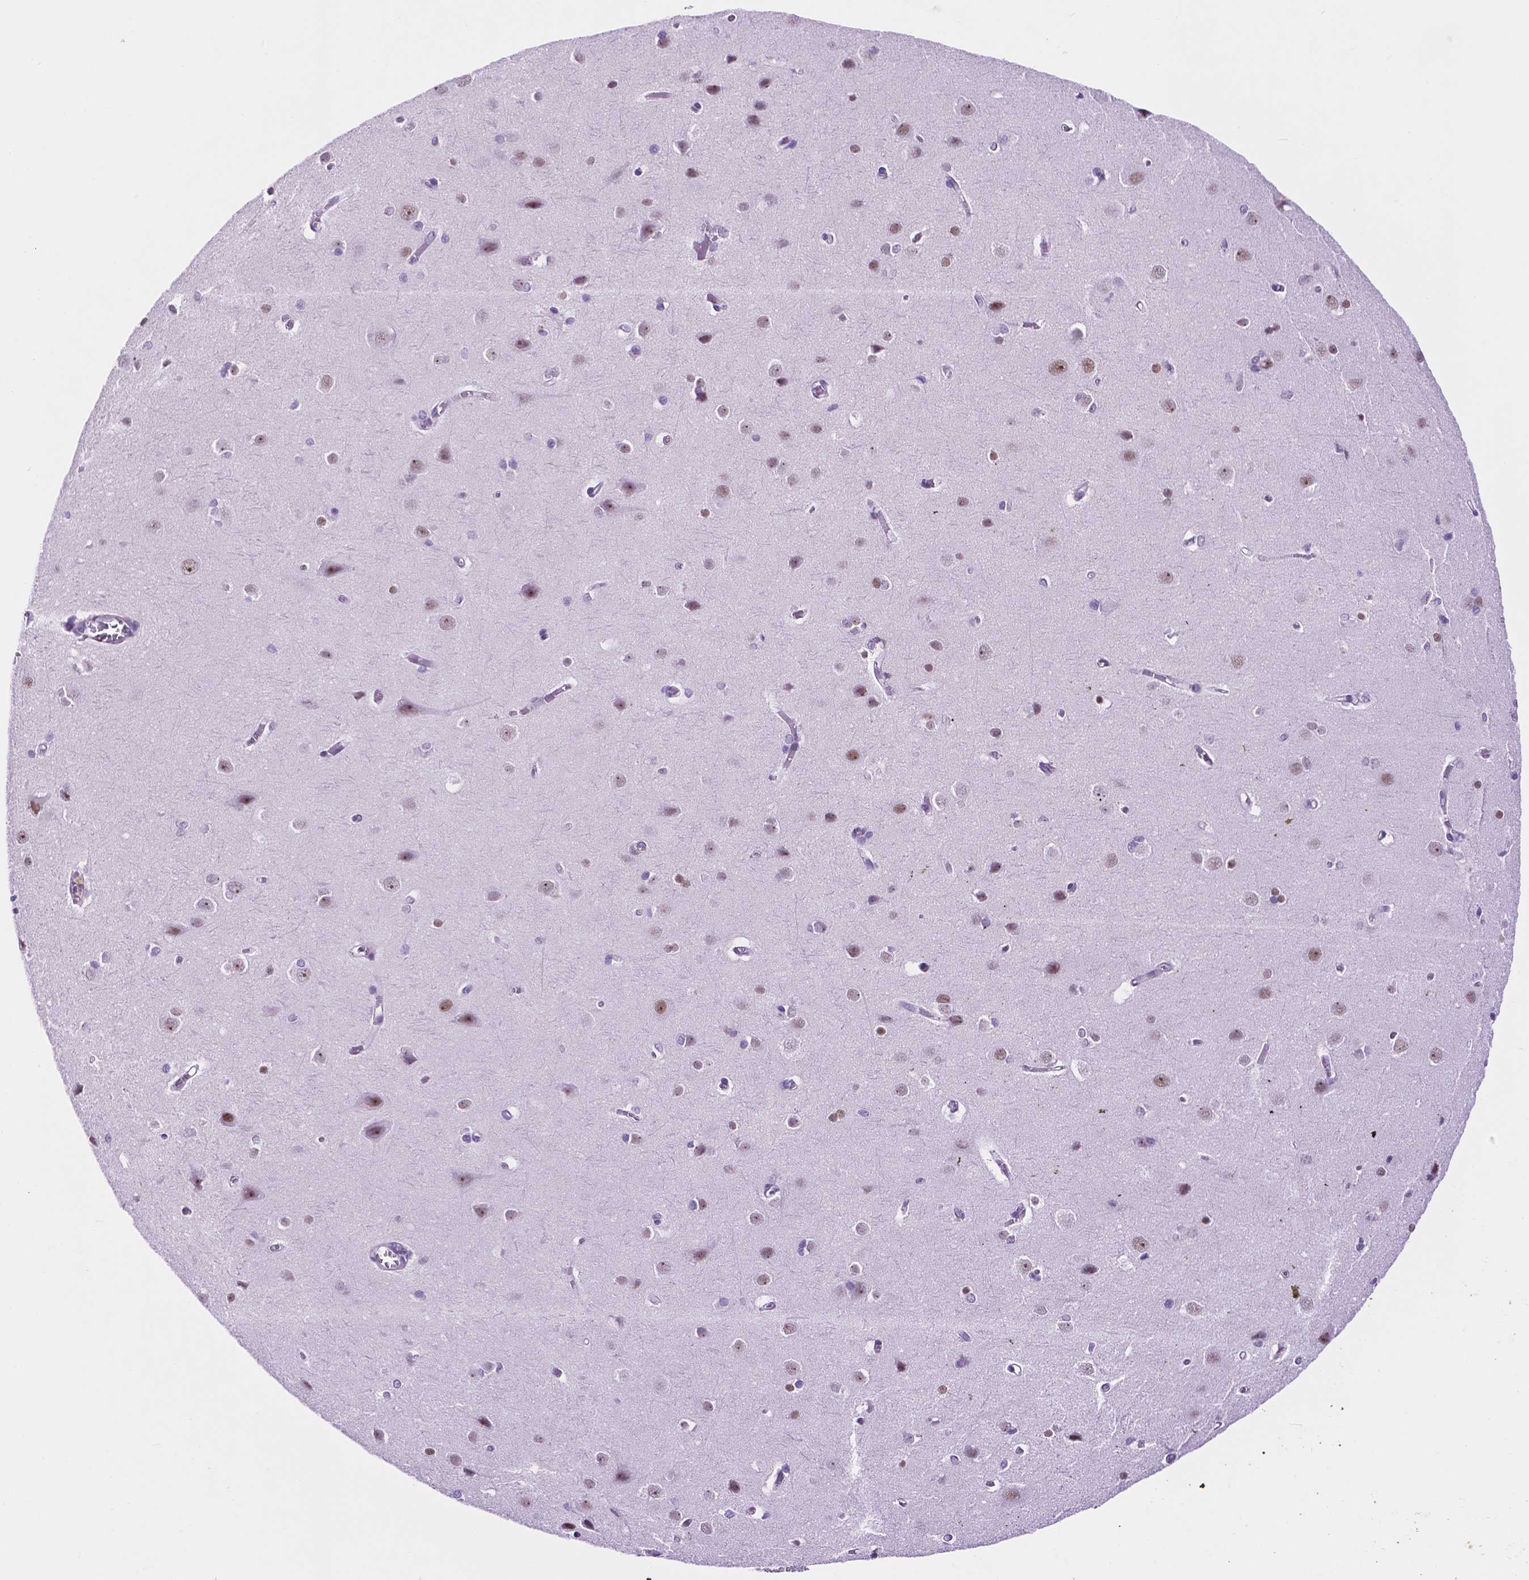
{"staining": {"intensity": "negative", "quantity": "none", "location": "none"}, "tissue": "cerebral cortex", "cell_type": "Endothelial cells", "image_type": "normal", "snomed": [{"axis": "morphology", "description": "Normal tissue, NOS"}, {"axis": "topography", "description": "Cerebral cortex"}], "caption": "Human cerebral cortex stained for a protein using IHC reveals no staining in endothelial cells.", "gene": "TACSTD2", "patient": {"sex": "male", "age": 37}}